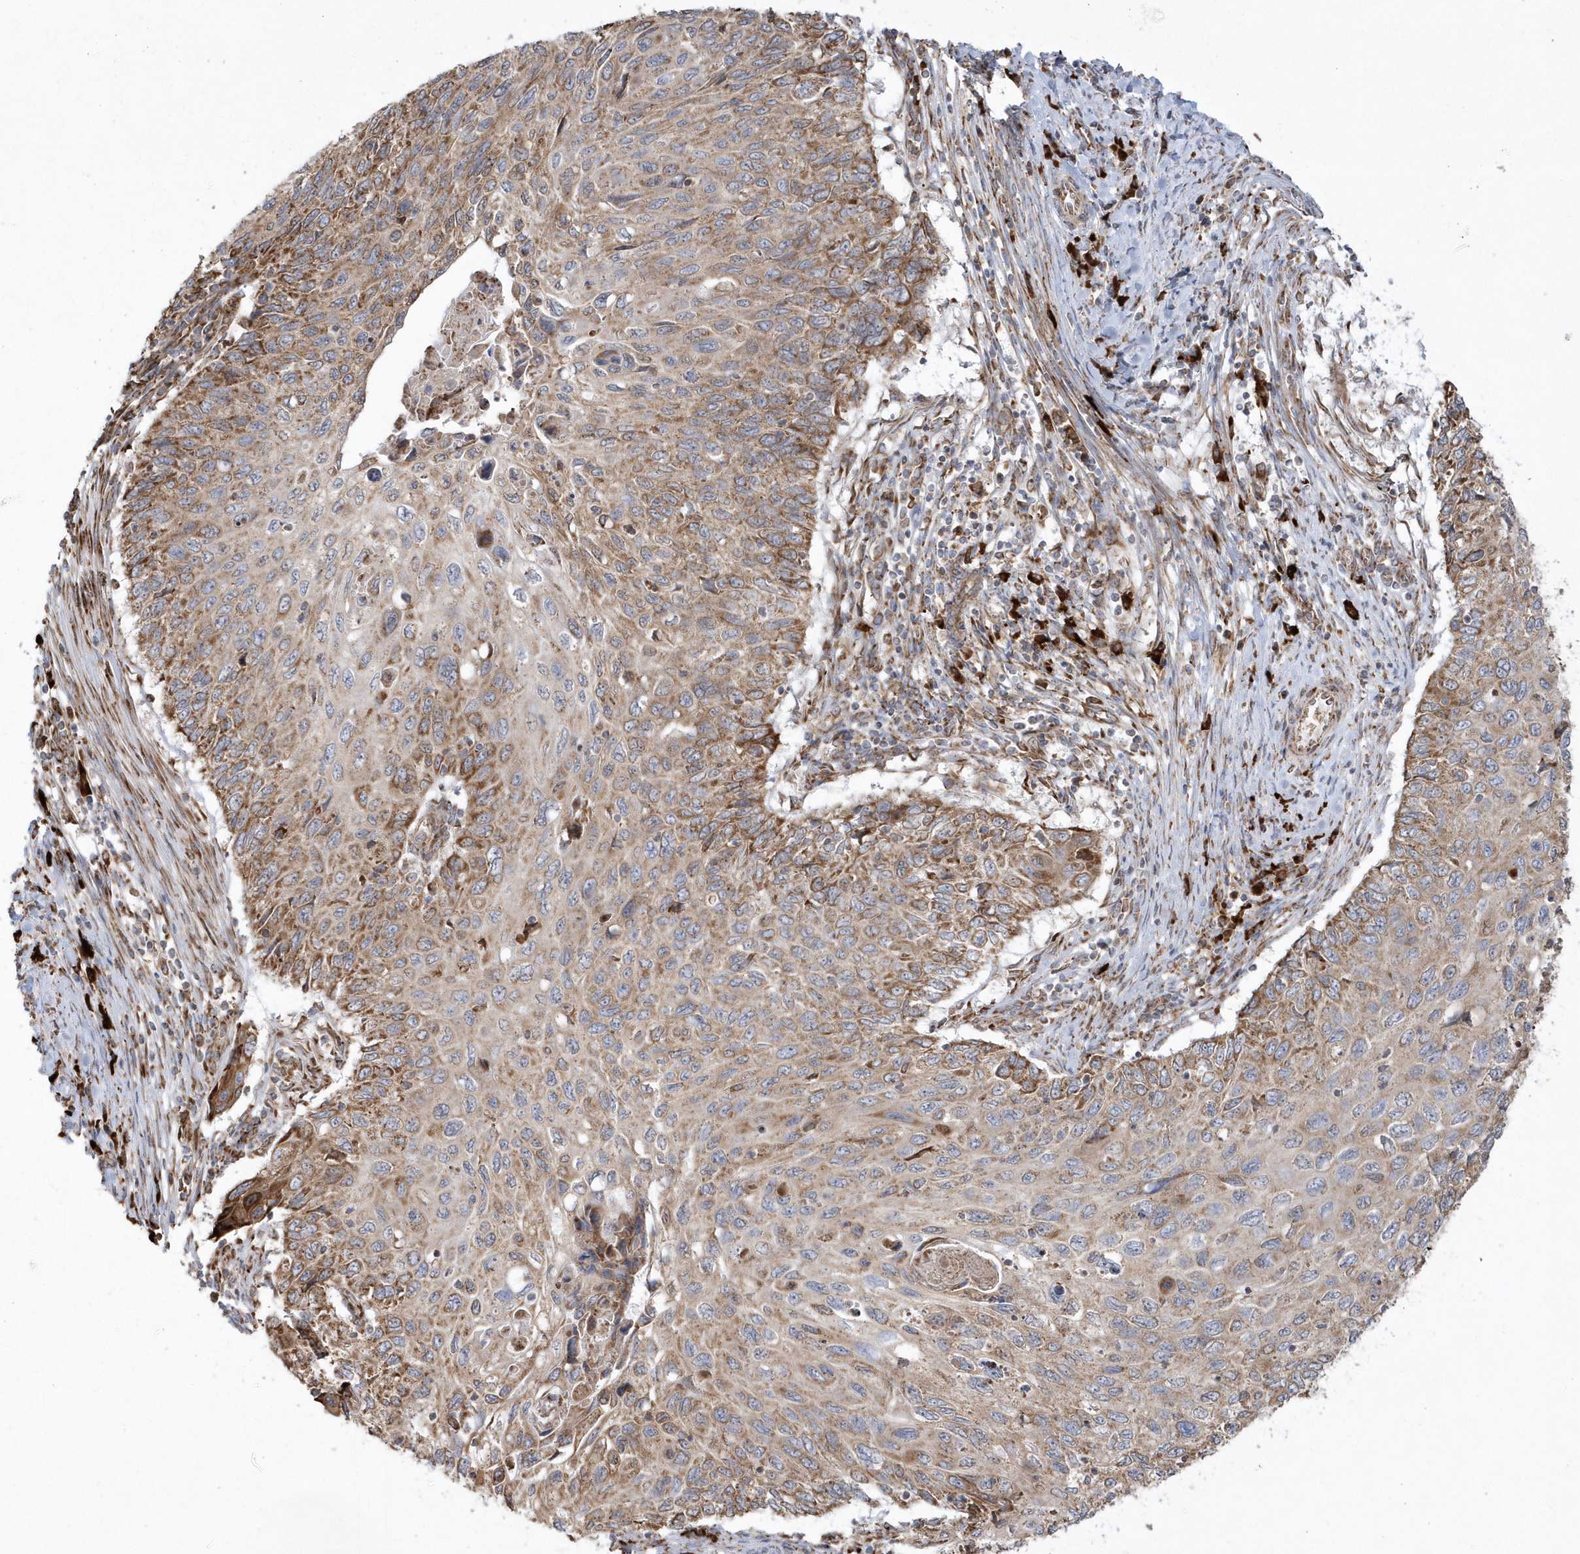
{"staining": {"intensity": "moderate", "quantity": ">75%", "location": "cytoplasmic/membranous"}, "tissue": "cervical cancer", "cell_type": "Tumor cells", "image_type": "cancer", "snomed": [{"axis": "morphology", "description": "Squamous cell carcinoma, NOS"}, {"axis": "topography", "description": "Cervix"}], "caption": "This is an image of immunohistochemistry staining of cervical squamous cell carcinoma, which shows moderate staining in the cytoplasmic/membranous of tumor cells.", "gene": "SH3BP2", "patient": {"sex": "female", "age": 70}}